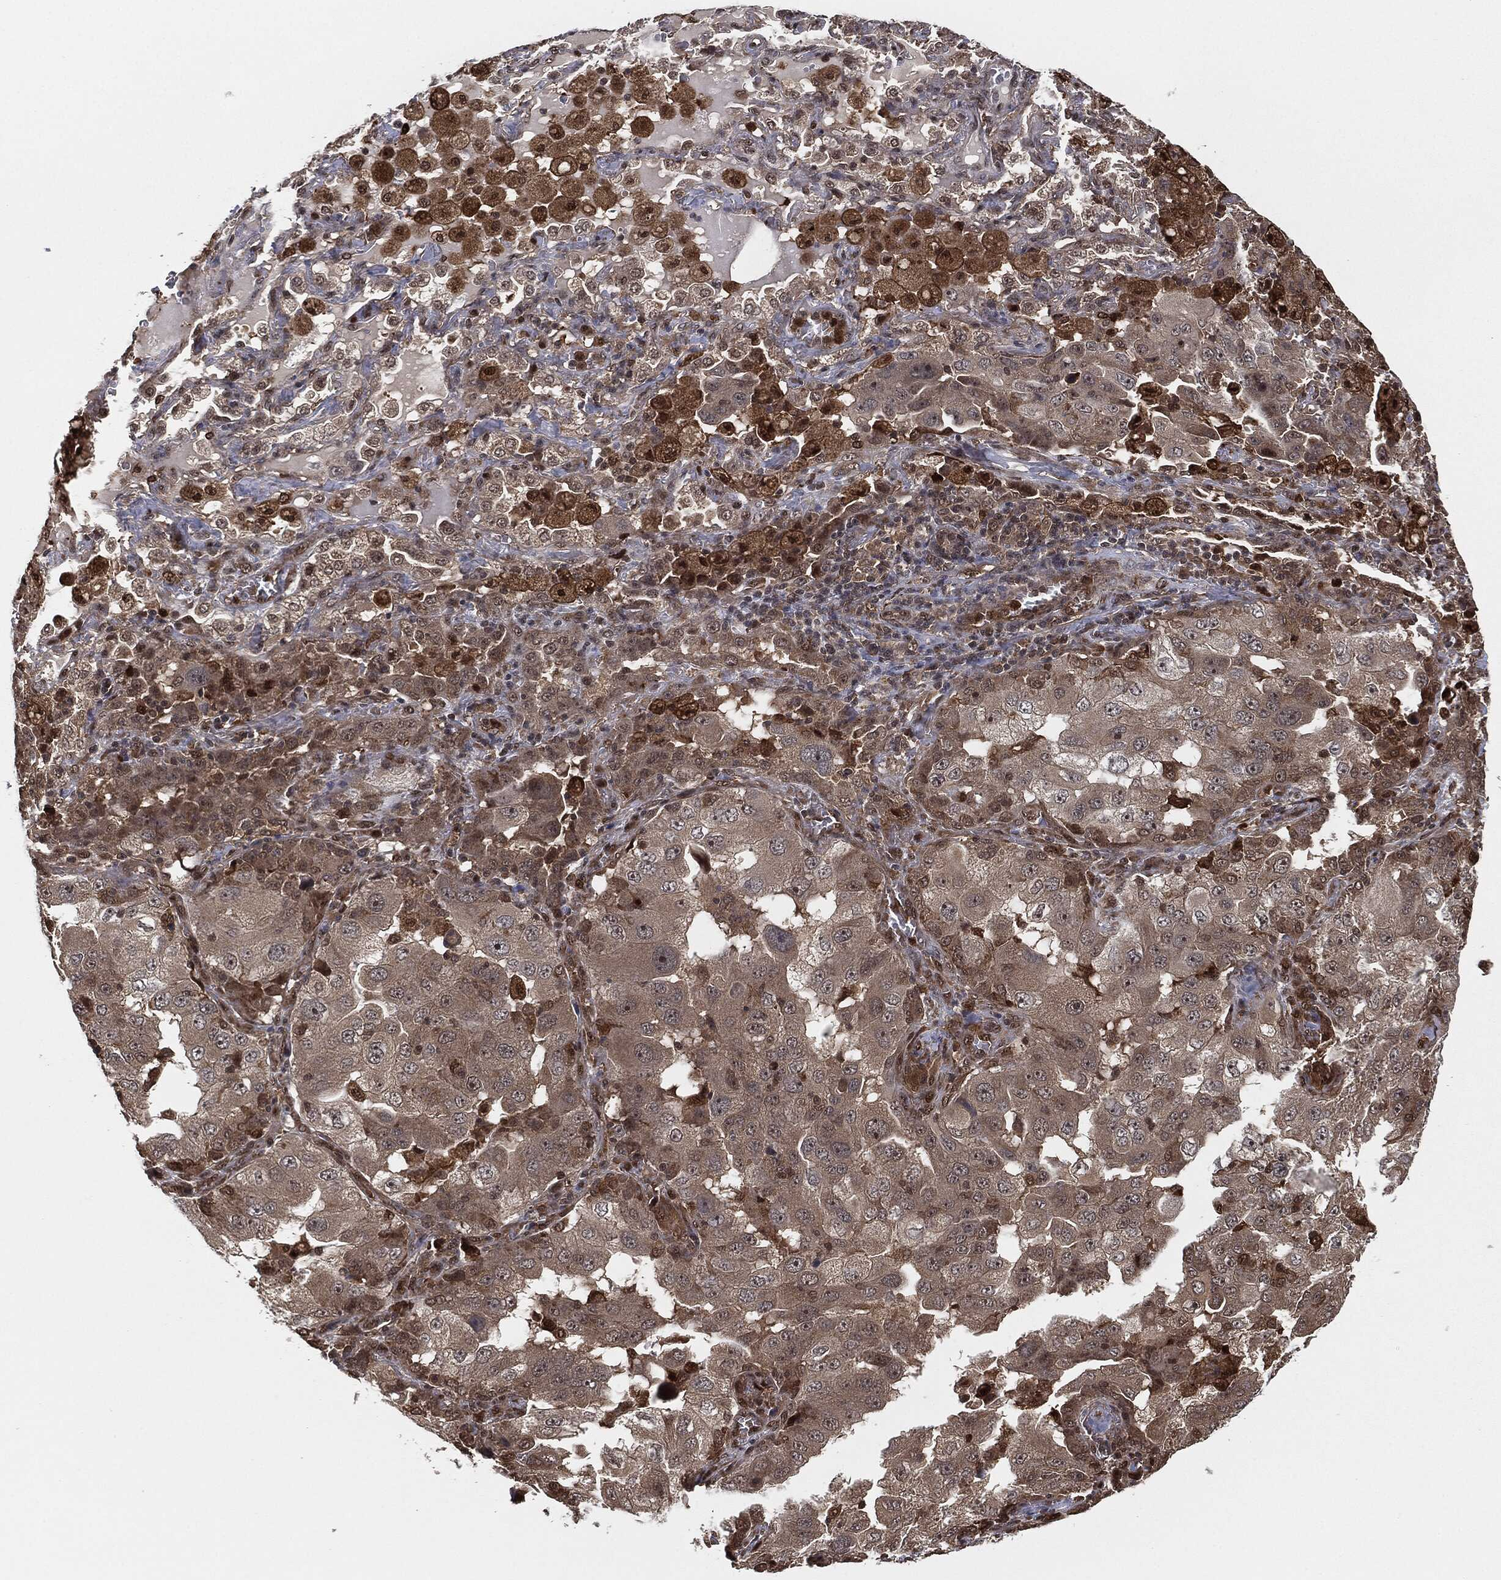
{"staining": {"intensity": "negative", "quantity": "none", "location": "none"}, "tissue": "lung cancer", "cell_type": "Tumor cells", "image_type": "cancer", "snomed": [{"axis": "morphology", "description": "Adenocarcinoma, NOS"}, {"axis": "topography", "description": "Lung"}], "caption": "Lung adenocarcinoma stained for a protein using immunohistochemistry exhibits no staining tumor cells.", "gene": "CAPRIN2", "patient": {"sex": "female", "age": 61}}